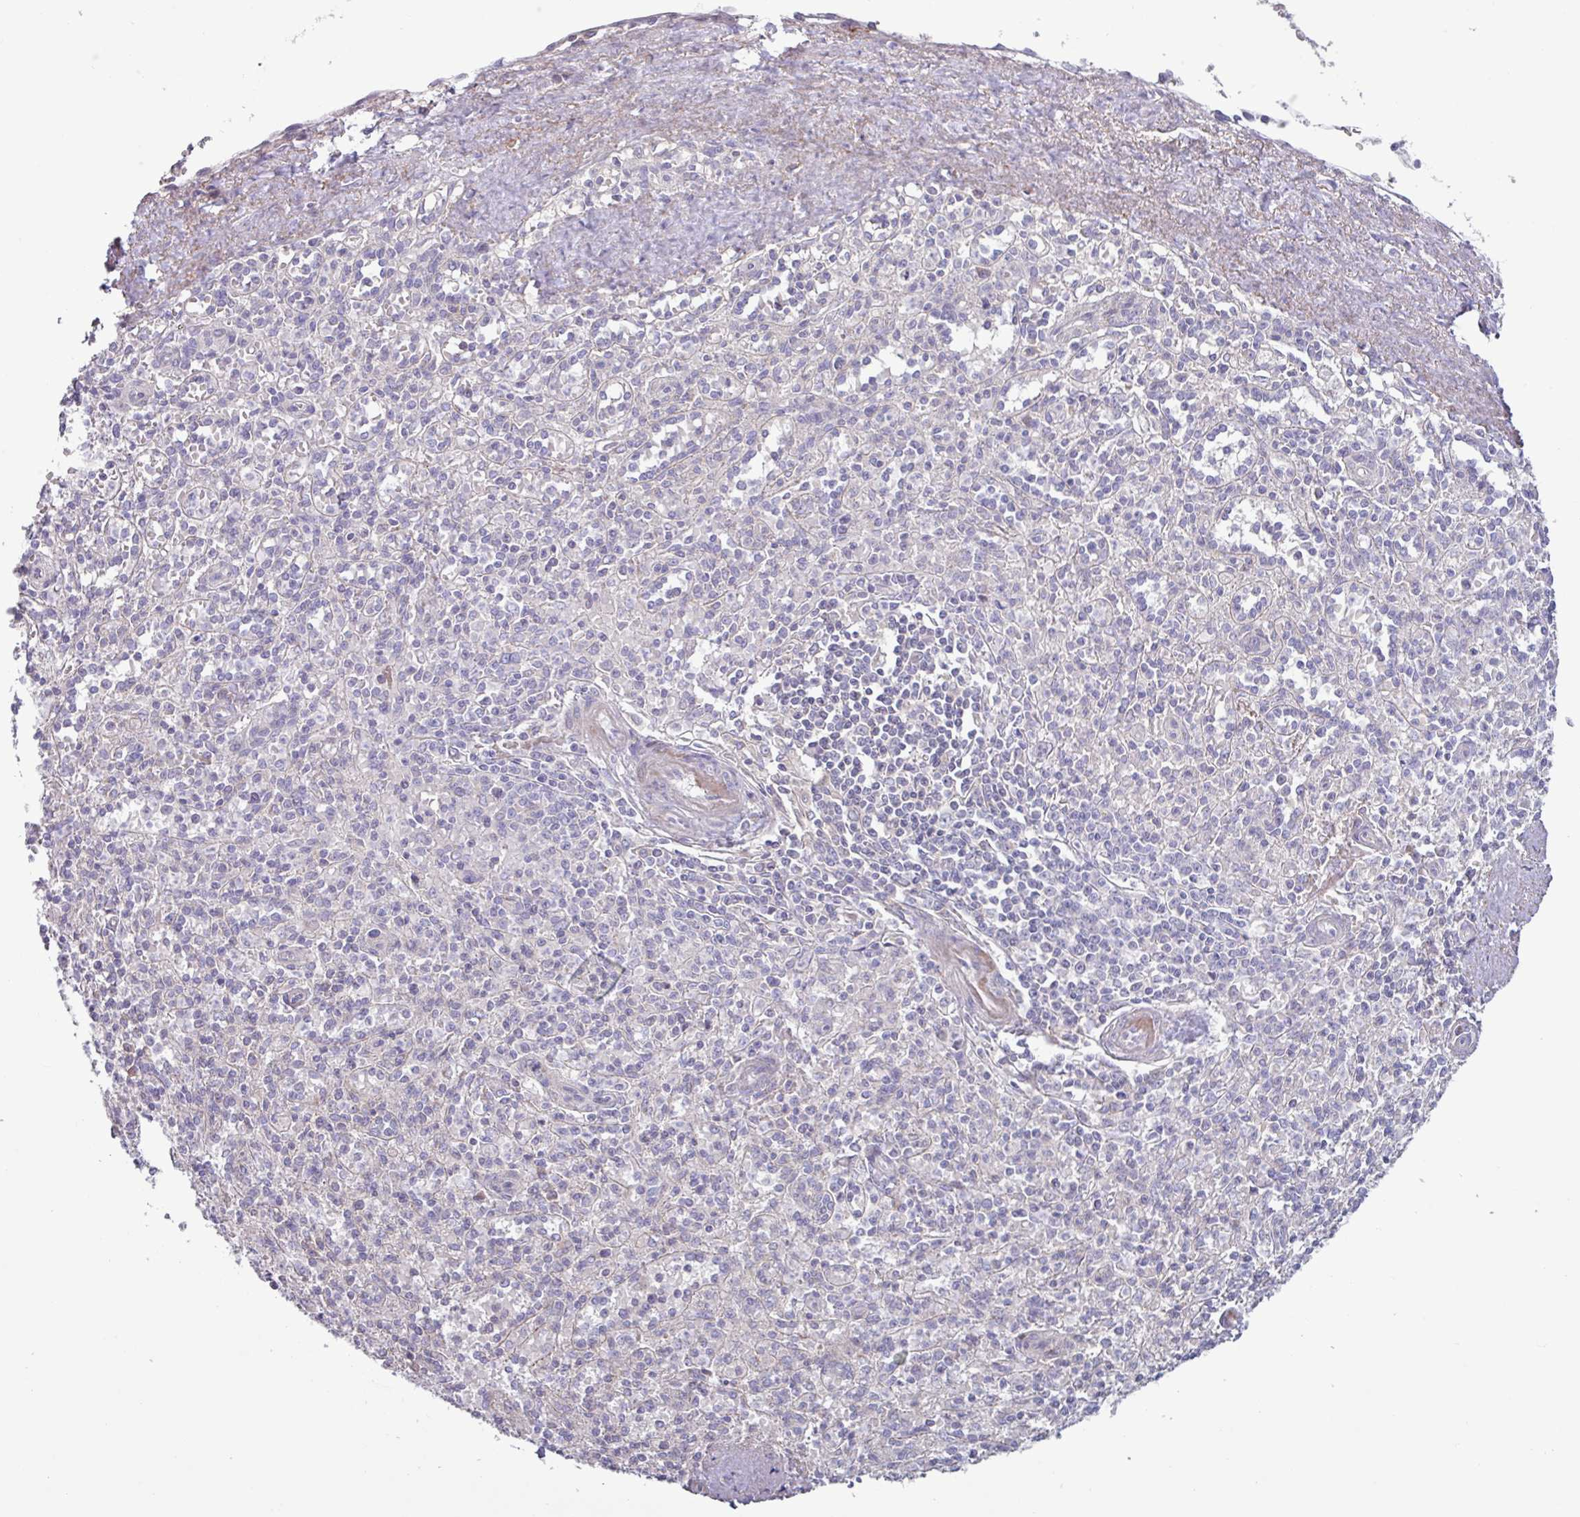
{"staining": {"intensity": "negative", "quantity": "none", "location": "none"}, "tissue": "spleen", "cell_type": "Cells in red pulp", "image_type": "normal", "snomed": [{"axis": "morphology", "description": "Normal tissue, NOS"}, {"axis": "topography", "description": "Spleen"}], "caption": "High magnification brightfield microscopy of normal spleen stained with DAB (3,3'-diaminobenzidine) (brown) and counterstained with hematoxylin (blue): cells in red pulp show no significant staining.", "gene": "TNFSF12", "patient": {"sex": "female", "age": 70}}